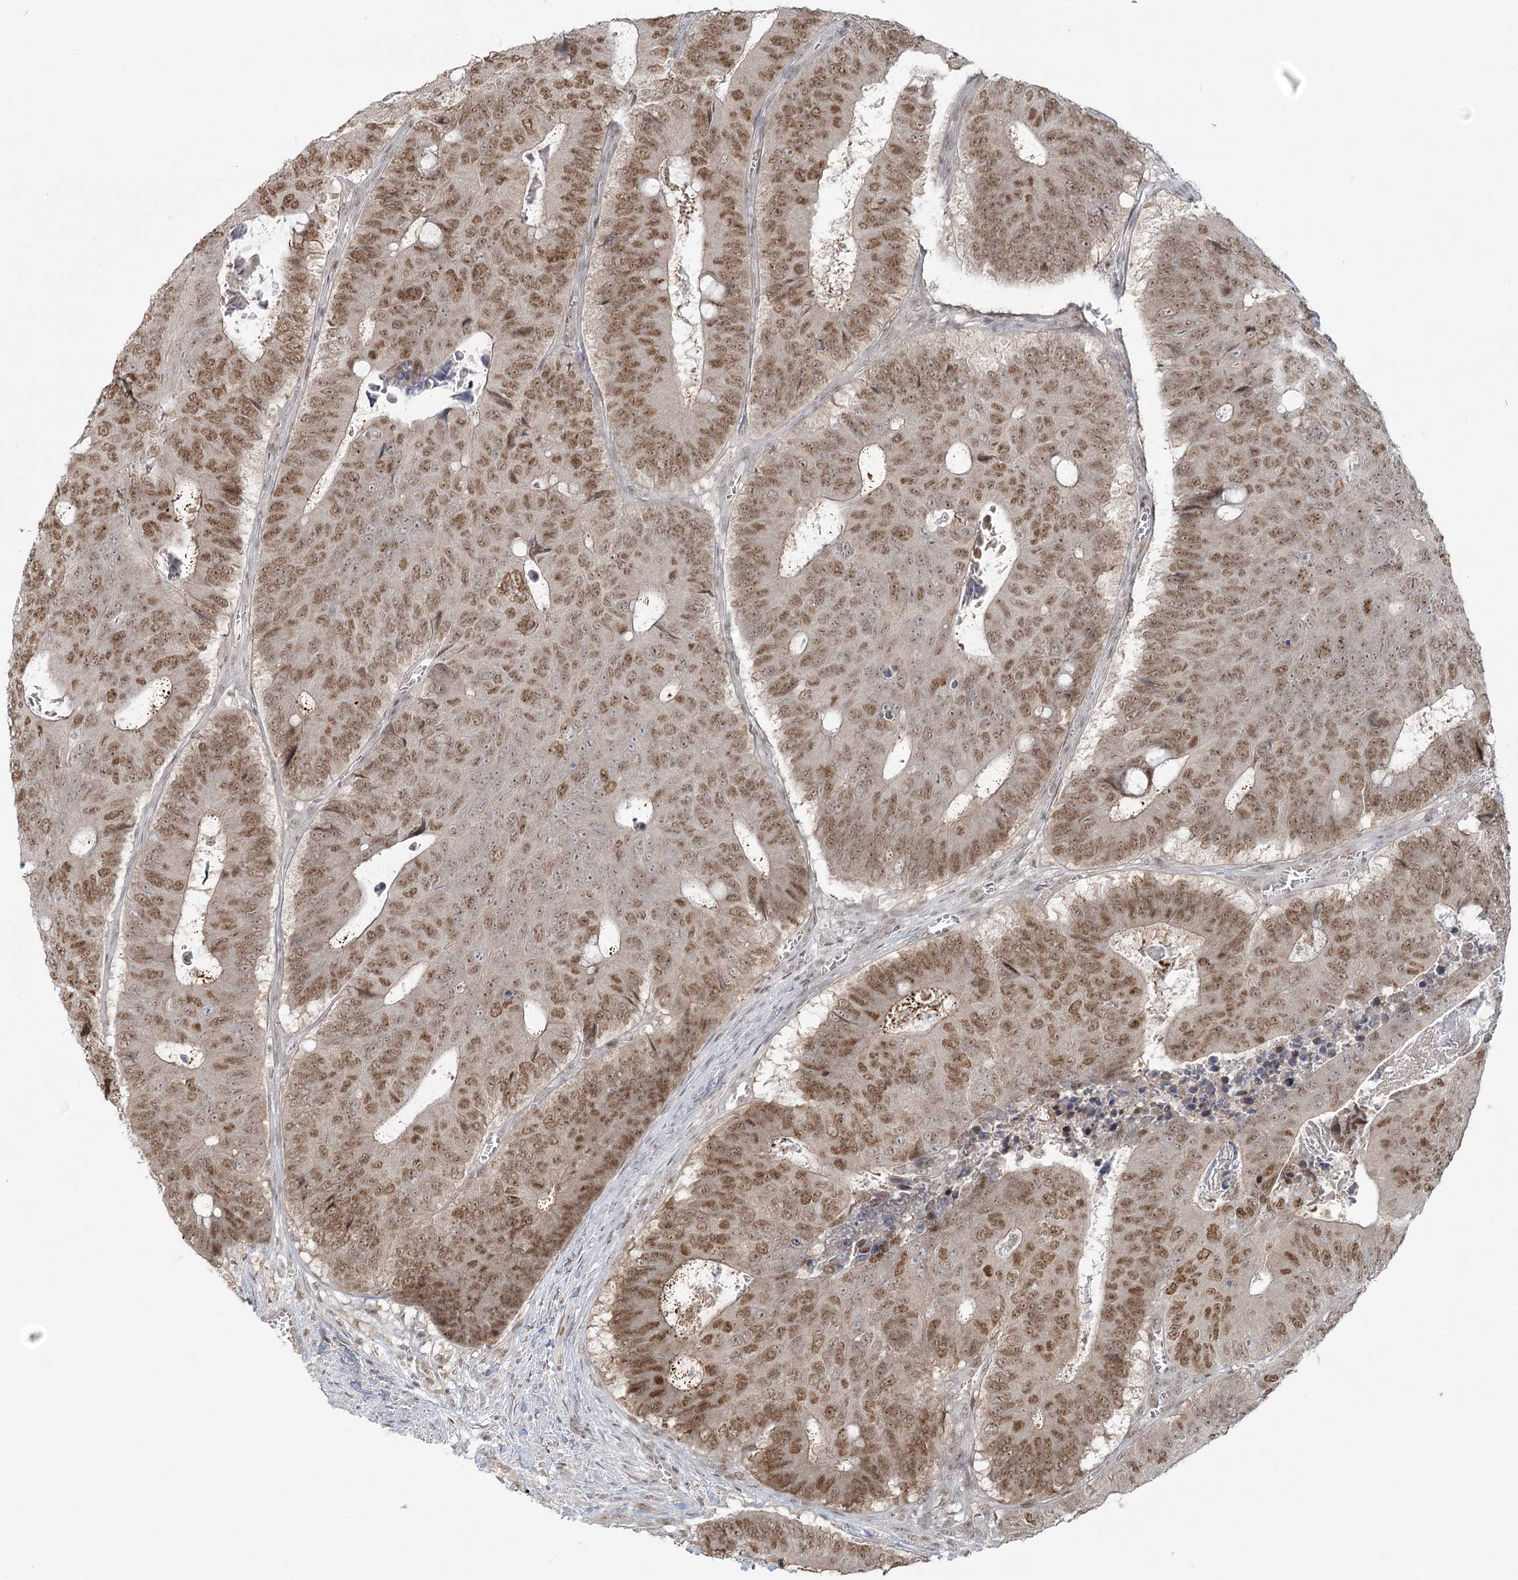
{"staining": {"intensity": "moderate", "quantity": ">75%", "location": "nuclear"}, "tissue": "colorectal cancer", "cell_type": "Tumor cells", "image_type": "cancer", "snomed": [{"axis": "morphology", "description": "Adenocarcinoma, NOS"}, {"axis": "topography", "description": "Colon"}], "caption": "Immunohistochemical staining of colorectal adenocarcinoma displays moderate nuclear protein staining in about >75% of tumor cells.", "gene": "R3HCC1L", "patient": {"sex": "male", "age": 87}}